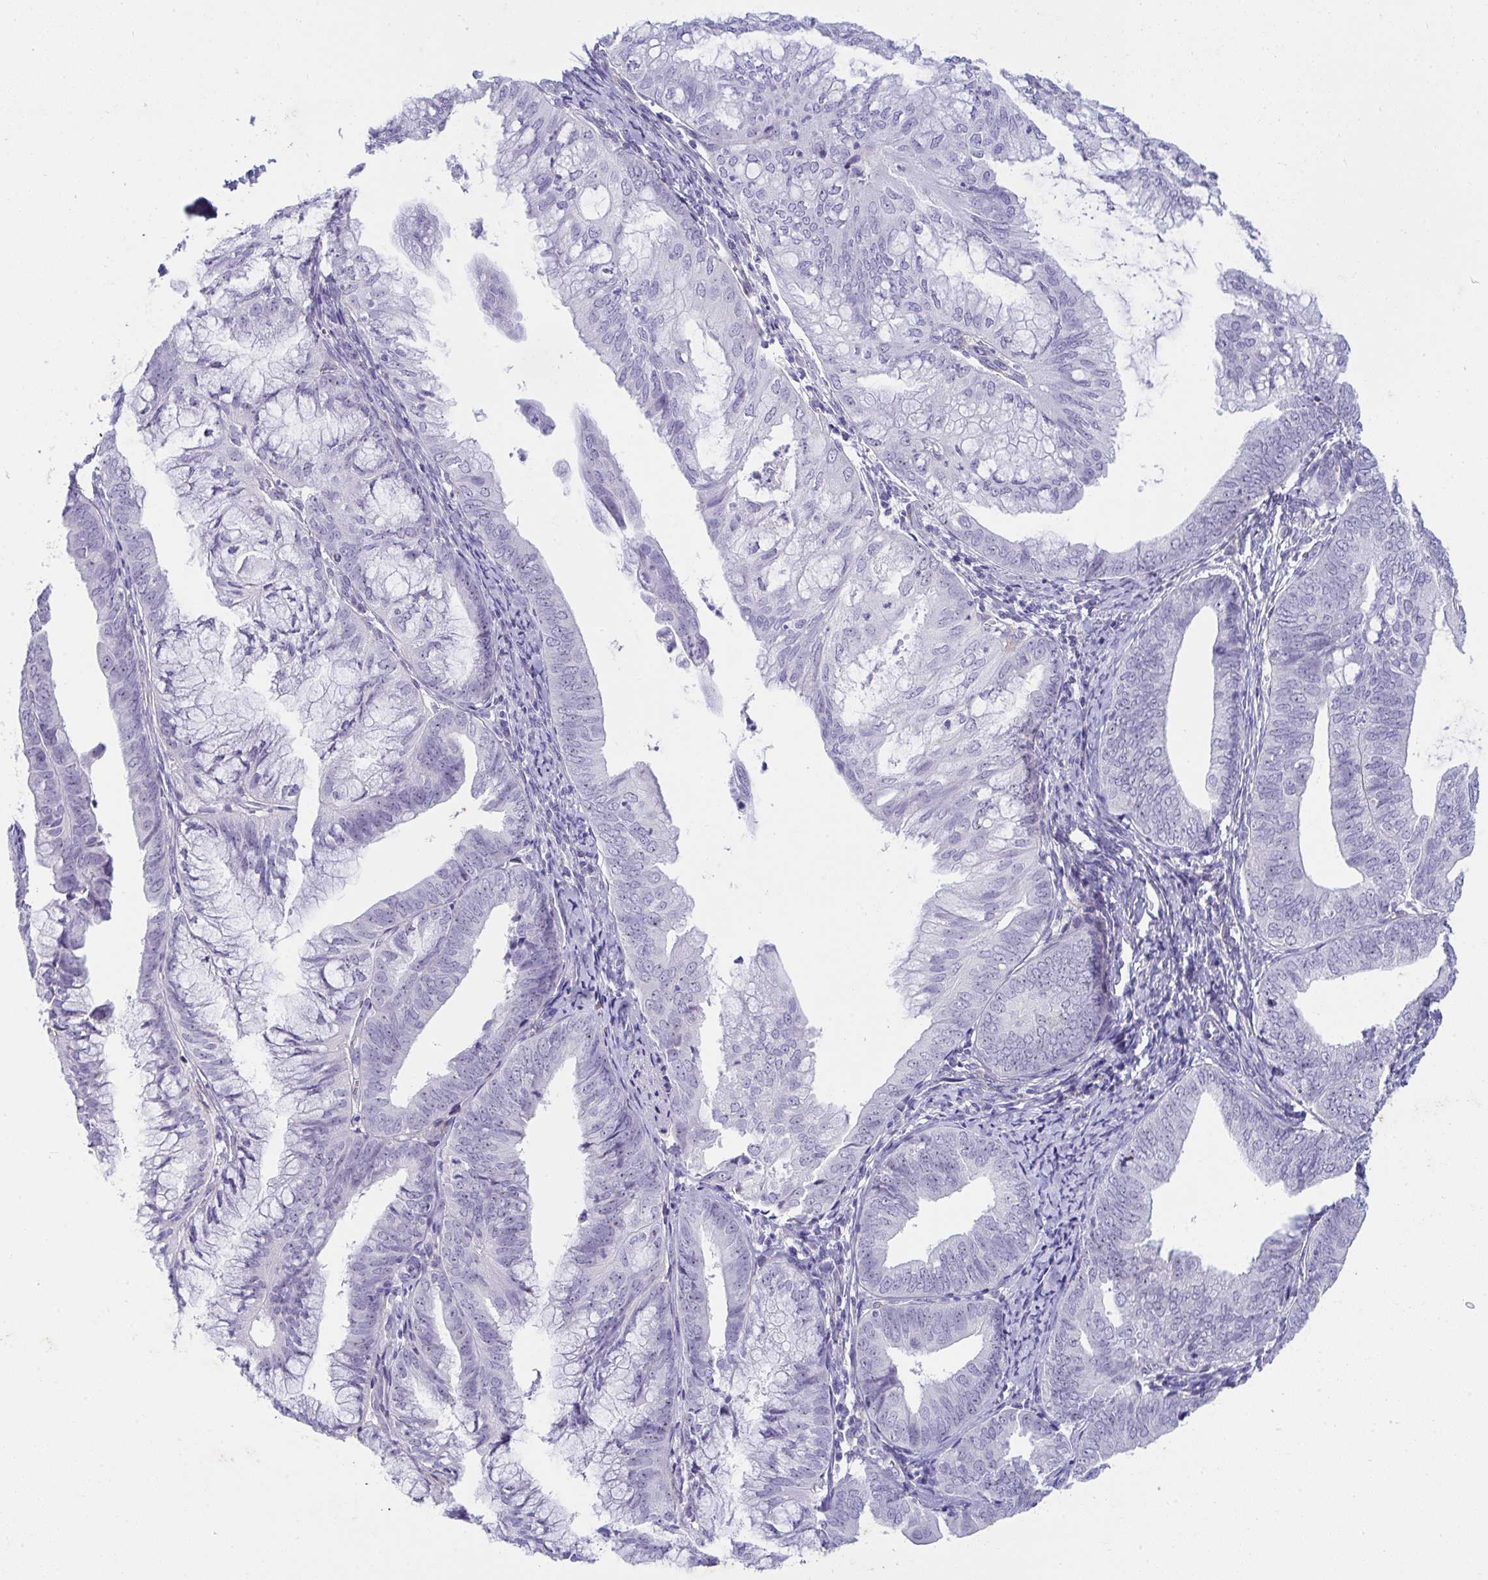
{"staining": {"intensity": "negative", "quantity": "none", "location": "none"}, "tissue": "endometrial cancer", "cell_type": "Tumor cells", "image_type": "cancer", "snomed": [{"axis": "morphology", "description": "Adenocarcinoma, NOS"}, {"axis": "topography", "description": "Endometrium"}], "caption": "DAB (3,3'-diaminobenzidine) immunohistochemical staining of adenocarcinoma (endometrial) demonstrates no significant positivity in tumor cells. Nuclei are stained in blue.", "gene": "LHFPL6", "patient": {"sex": "female", "age": 75}}